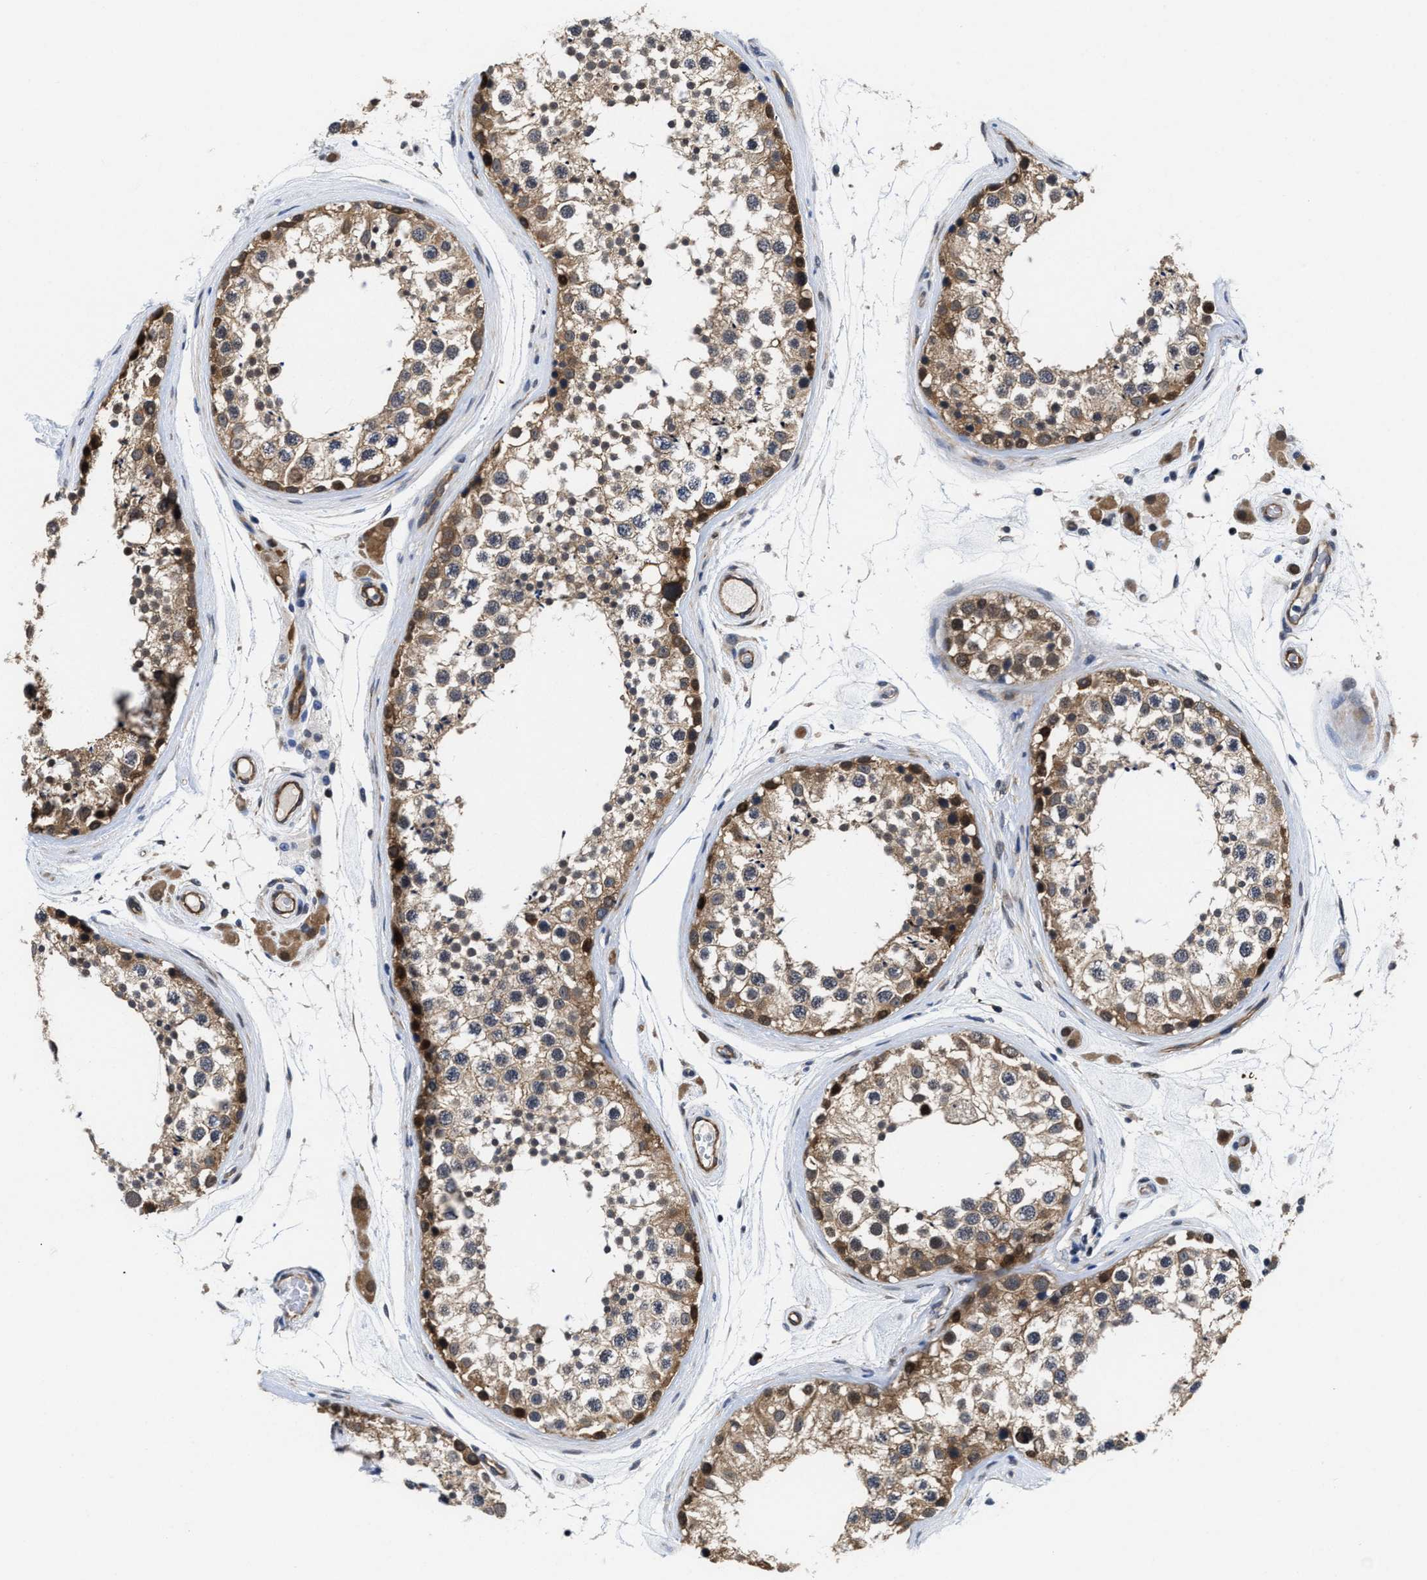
{"staining": {"intensity": "moderate", "quantity": ">75%", "location": "cytoplasmic/membranous,nuclear"}, "tissue": "testis", "cell_type": "Cells in seminiferous ducts", "image_type": "normal", "snomed": [{"axis": "morphology", "description": "Normal tissue, NOS"}, {"axis": "topography", "description": "Testis"}], "caption": "Cells in seminiferous ducts exhibit medium levels of moderate cytoplasmic/membranous,nuclear expression in about >75% of cells in benign human testis.", "gene": "KIF12", "patient": {"sex": "male", "age": 46}}